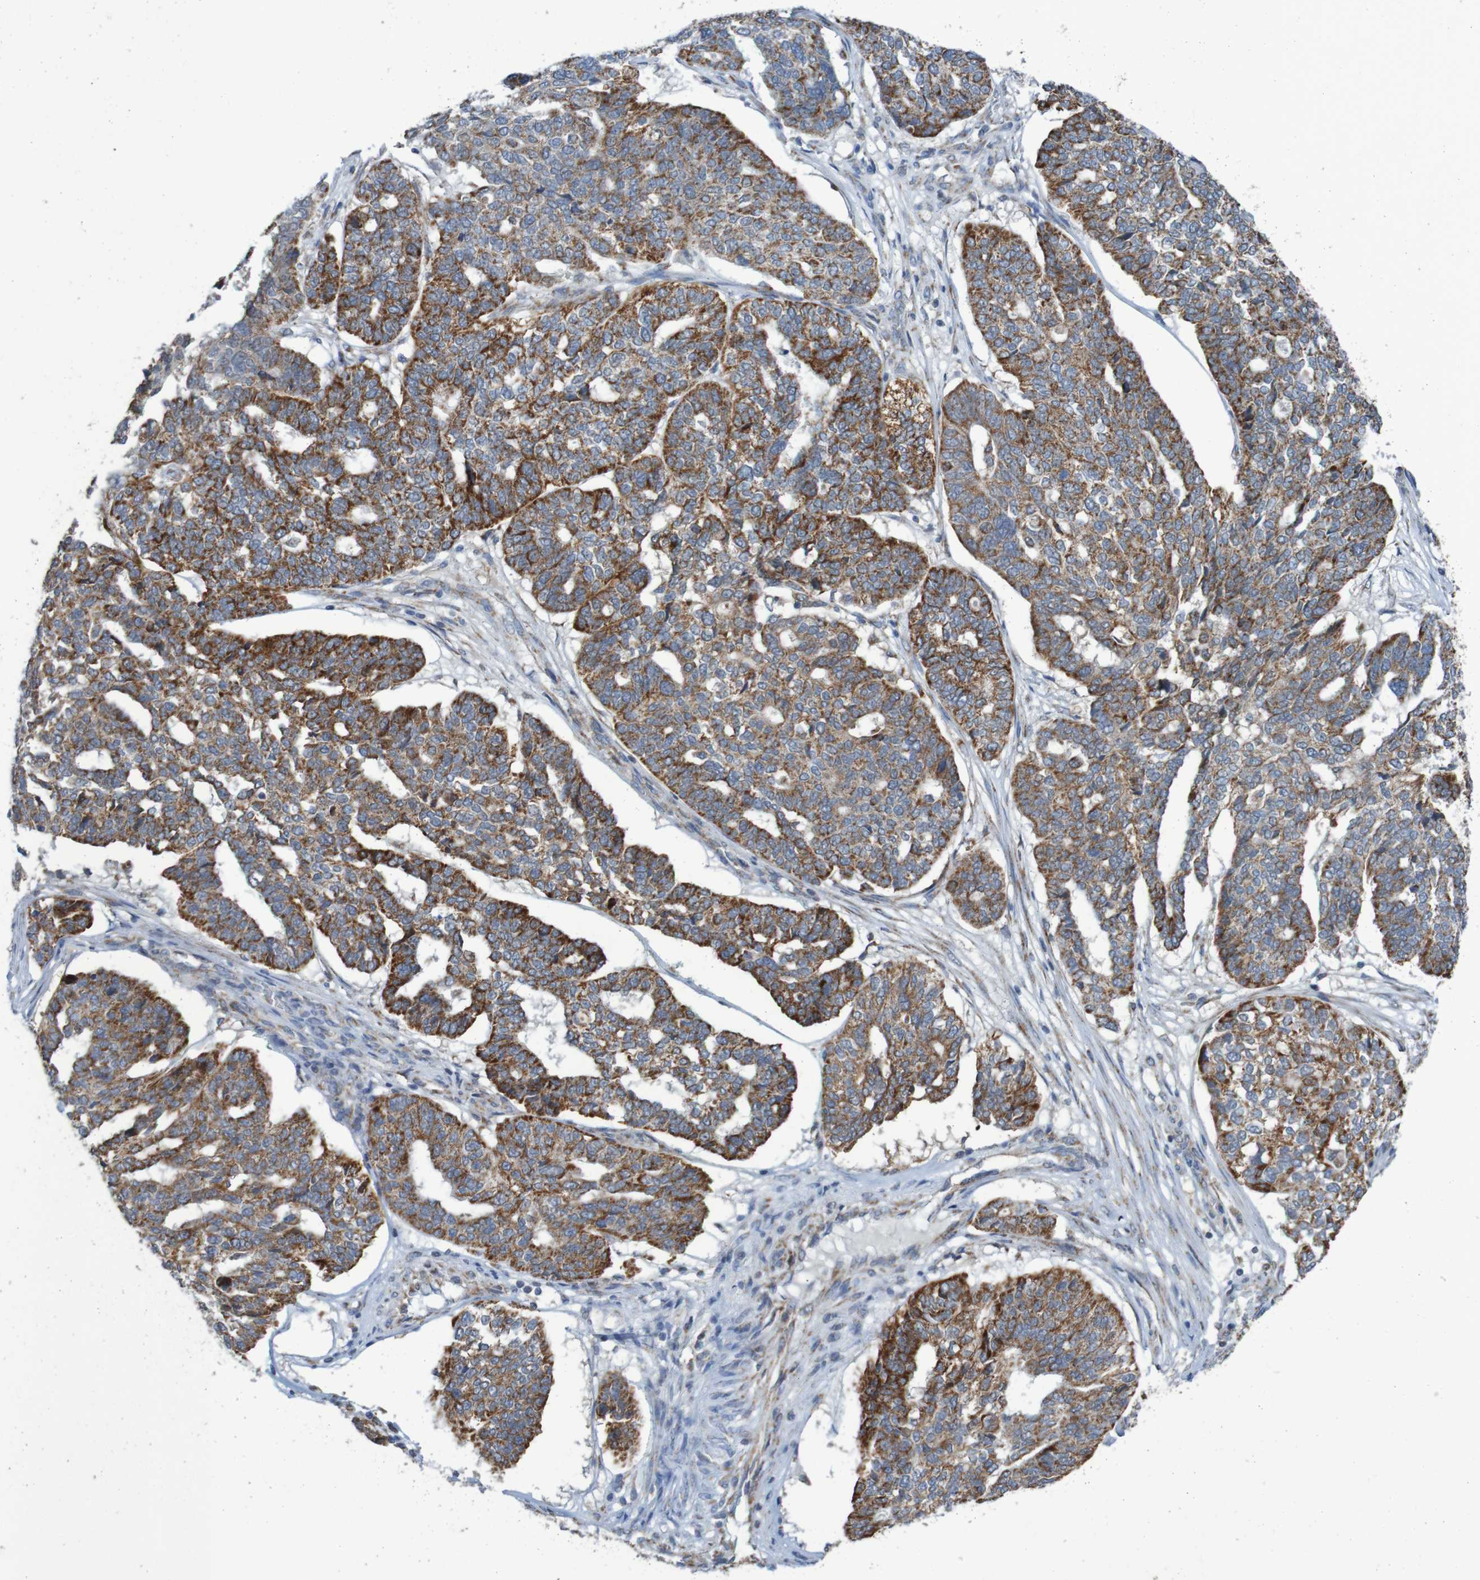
{"staining": {"intensity": "strong", "quantity": "25%-75%", "location": "cytoplasmic/membranous"}, "tissue": "ovarian cancer", "cell_type": "Tumor cells", "image_type": "cancer", "snomed": [{"axis": "morphology", "description": "Cystadenocarcinoma, serous, NOS"}, {"axis": "topography", "description": "Ovary"}], "caption": "Ovarian serous cystadenocarcinoma stained for a protein displays strong cytoplasmic/membranous positivity in tumor cells. The staining is performed using DAB brown chromogen to label protein expression. The nuclei are counter-stained blue using hematoxylin.", "gene": "CCDC51", "patient": {"sex": "female", "age": 59}}